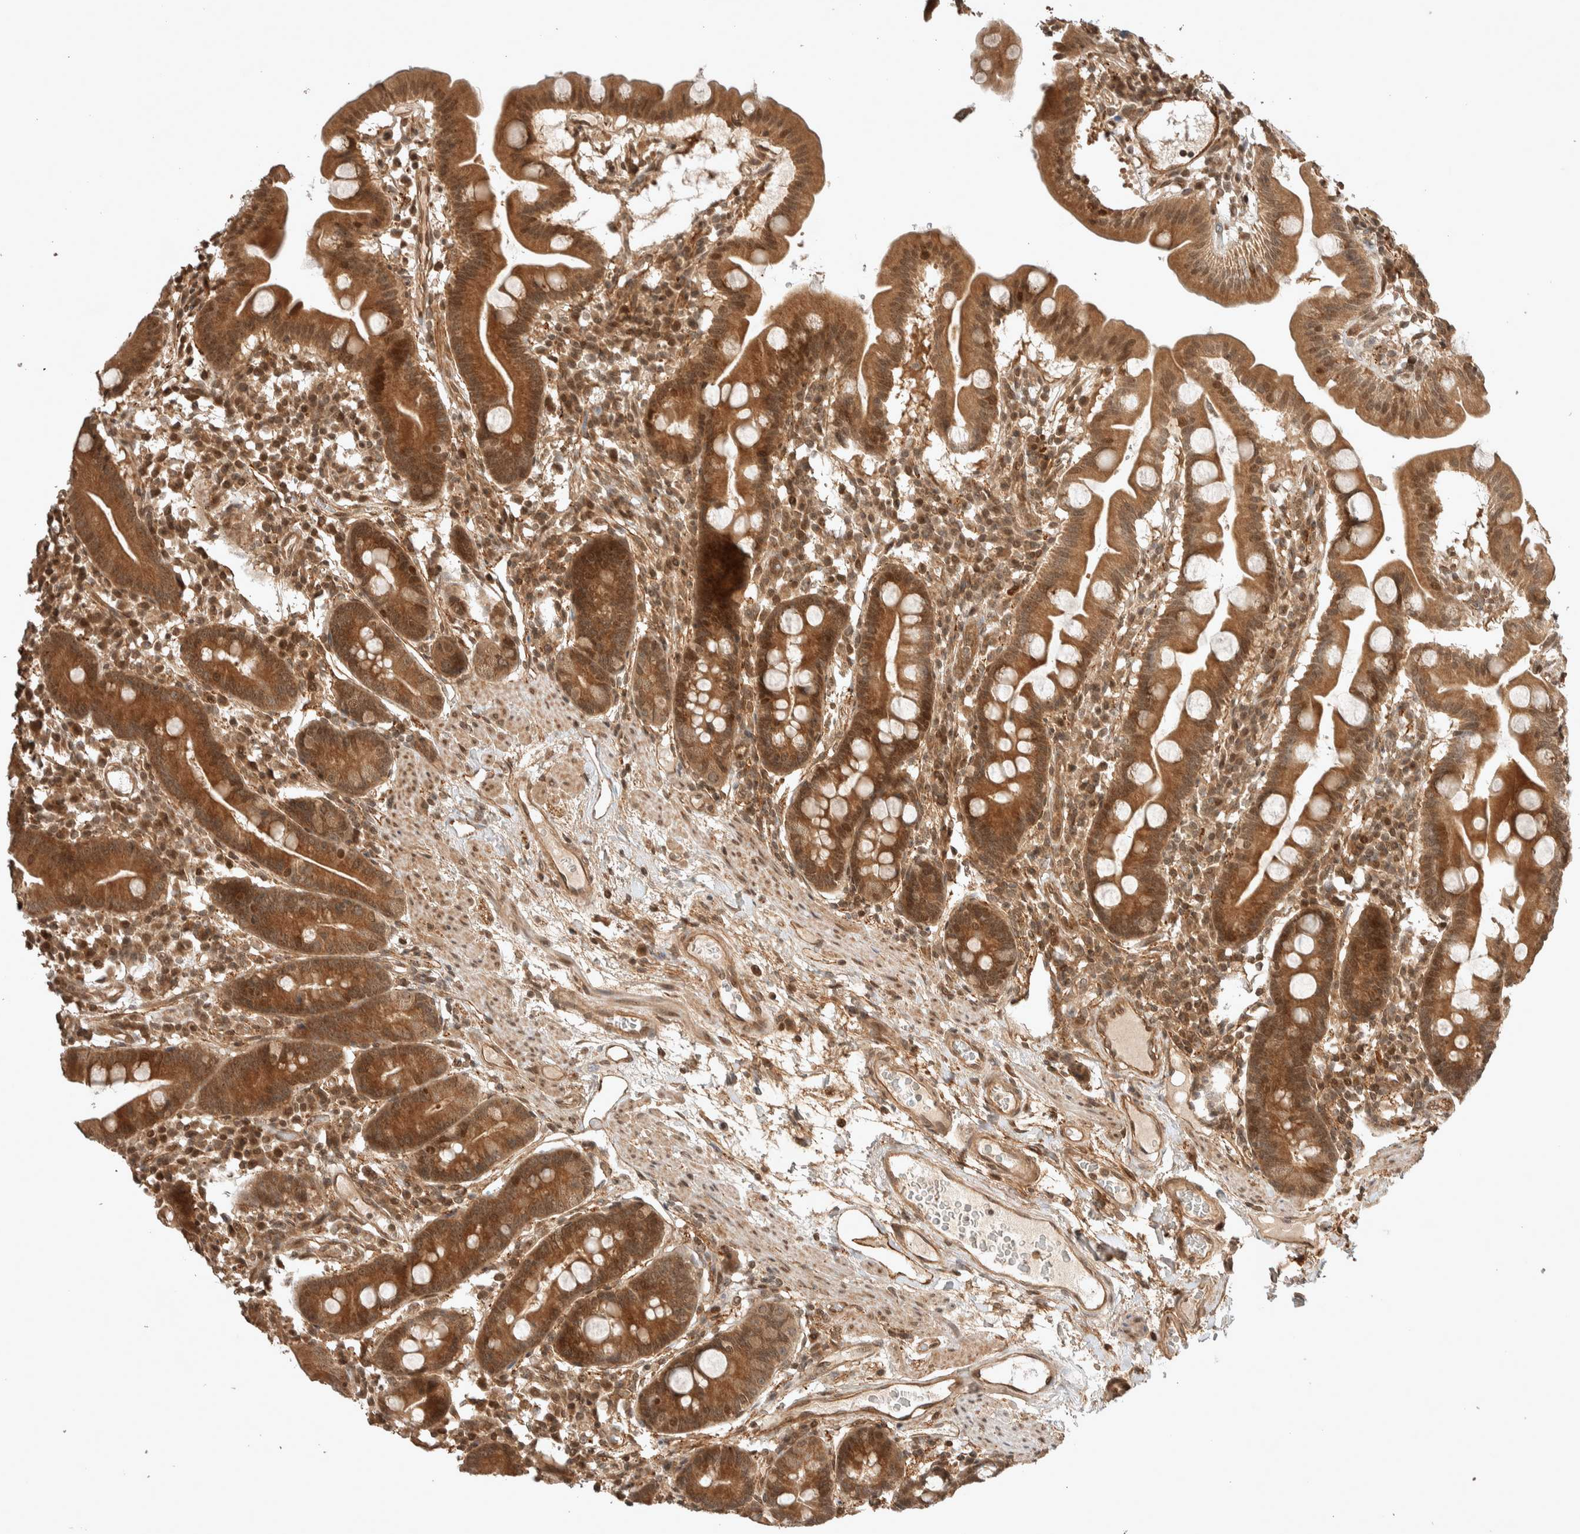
{"staining": {"intensity": "moderate", "quantity": ">75%", "location": "cytoplasmic/membranous"}, "tissue": "duodenum", "cell_type": "Glandular cells", "image_type": "normal", "snomed": [{"axis": "morphology", "description": "Normal tissue, NOS"}, {"axis": "topography", "description": "Duodenum"}], "caption": "There is medium levels of moderate cytoplasmic/membranous positivity in glandular cells of normal duodenum, as demonstrated by immunohistochemical staining (brown color).", "gene": "THRA", "patient": {"sex": "male", "age": 50}}